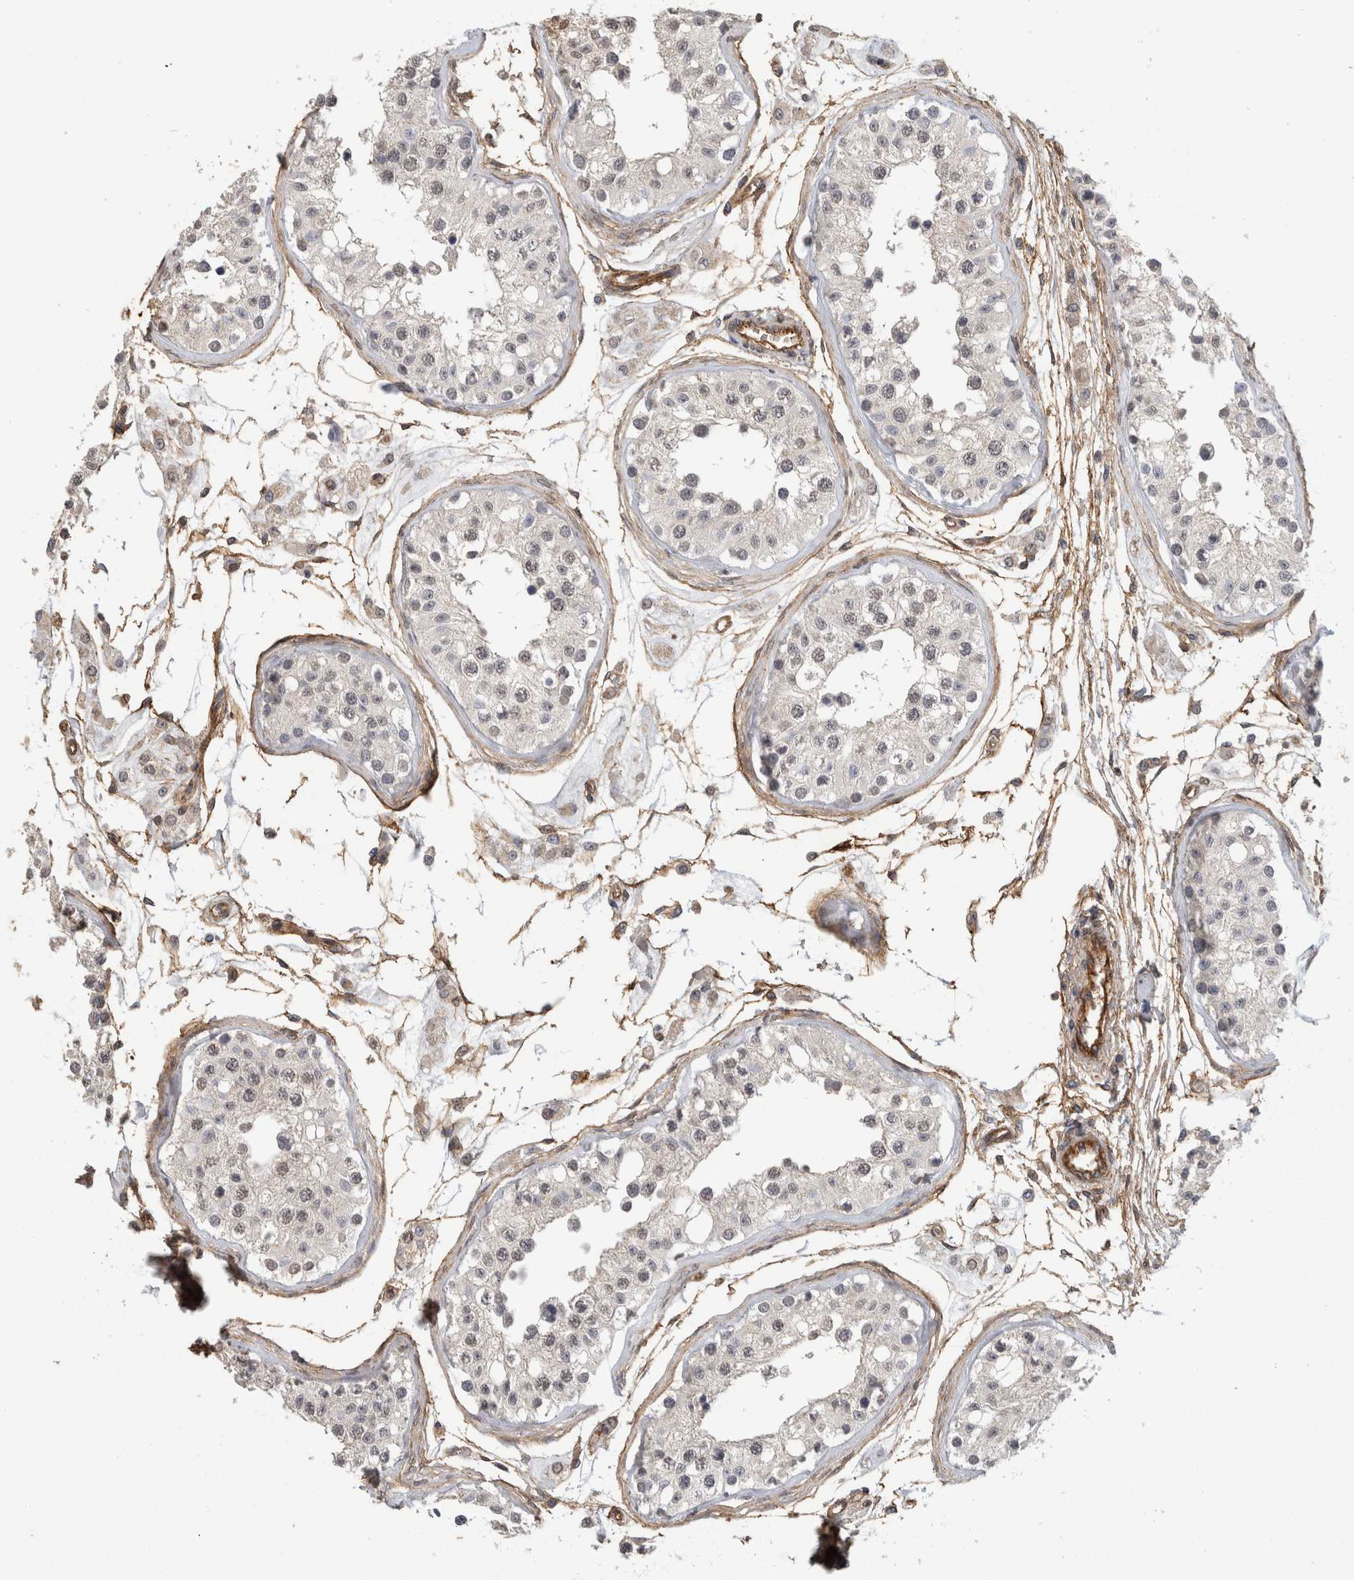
{"staining": {"intensity": "weak", "quantity": "25%-75%", "location": "nuclear"}, "tissue": "testis", "cell_type": "Cells in seminiferous ducts", "image_type": "normal", "snomed": [{"axis": "morphology", "description": "Normal tissue, NOS"}, {"axis": "morphology", "description": "Adenocarcinoma, metastatic, NOS"}, {"axis": "topography", "description": "Testis"}], "caption": "High-magnification brightfield microscopy of normal testis stained with DAB (brown) and counterstained with hematoxylin (blue). cells in seminiferous ducts exhibit weak nuclear staining is present in approximately25%-75% of cells.", "gene": "RECK", "patient": {"sex": "male", "age": 26}}